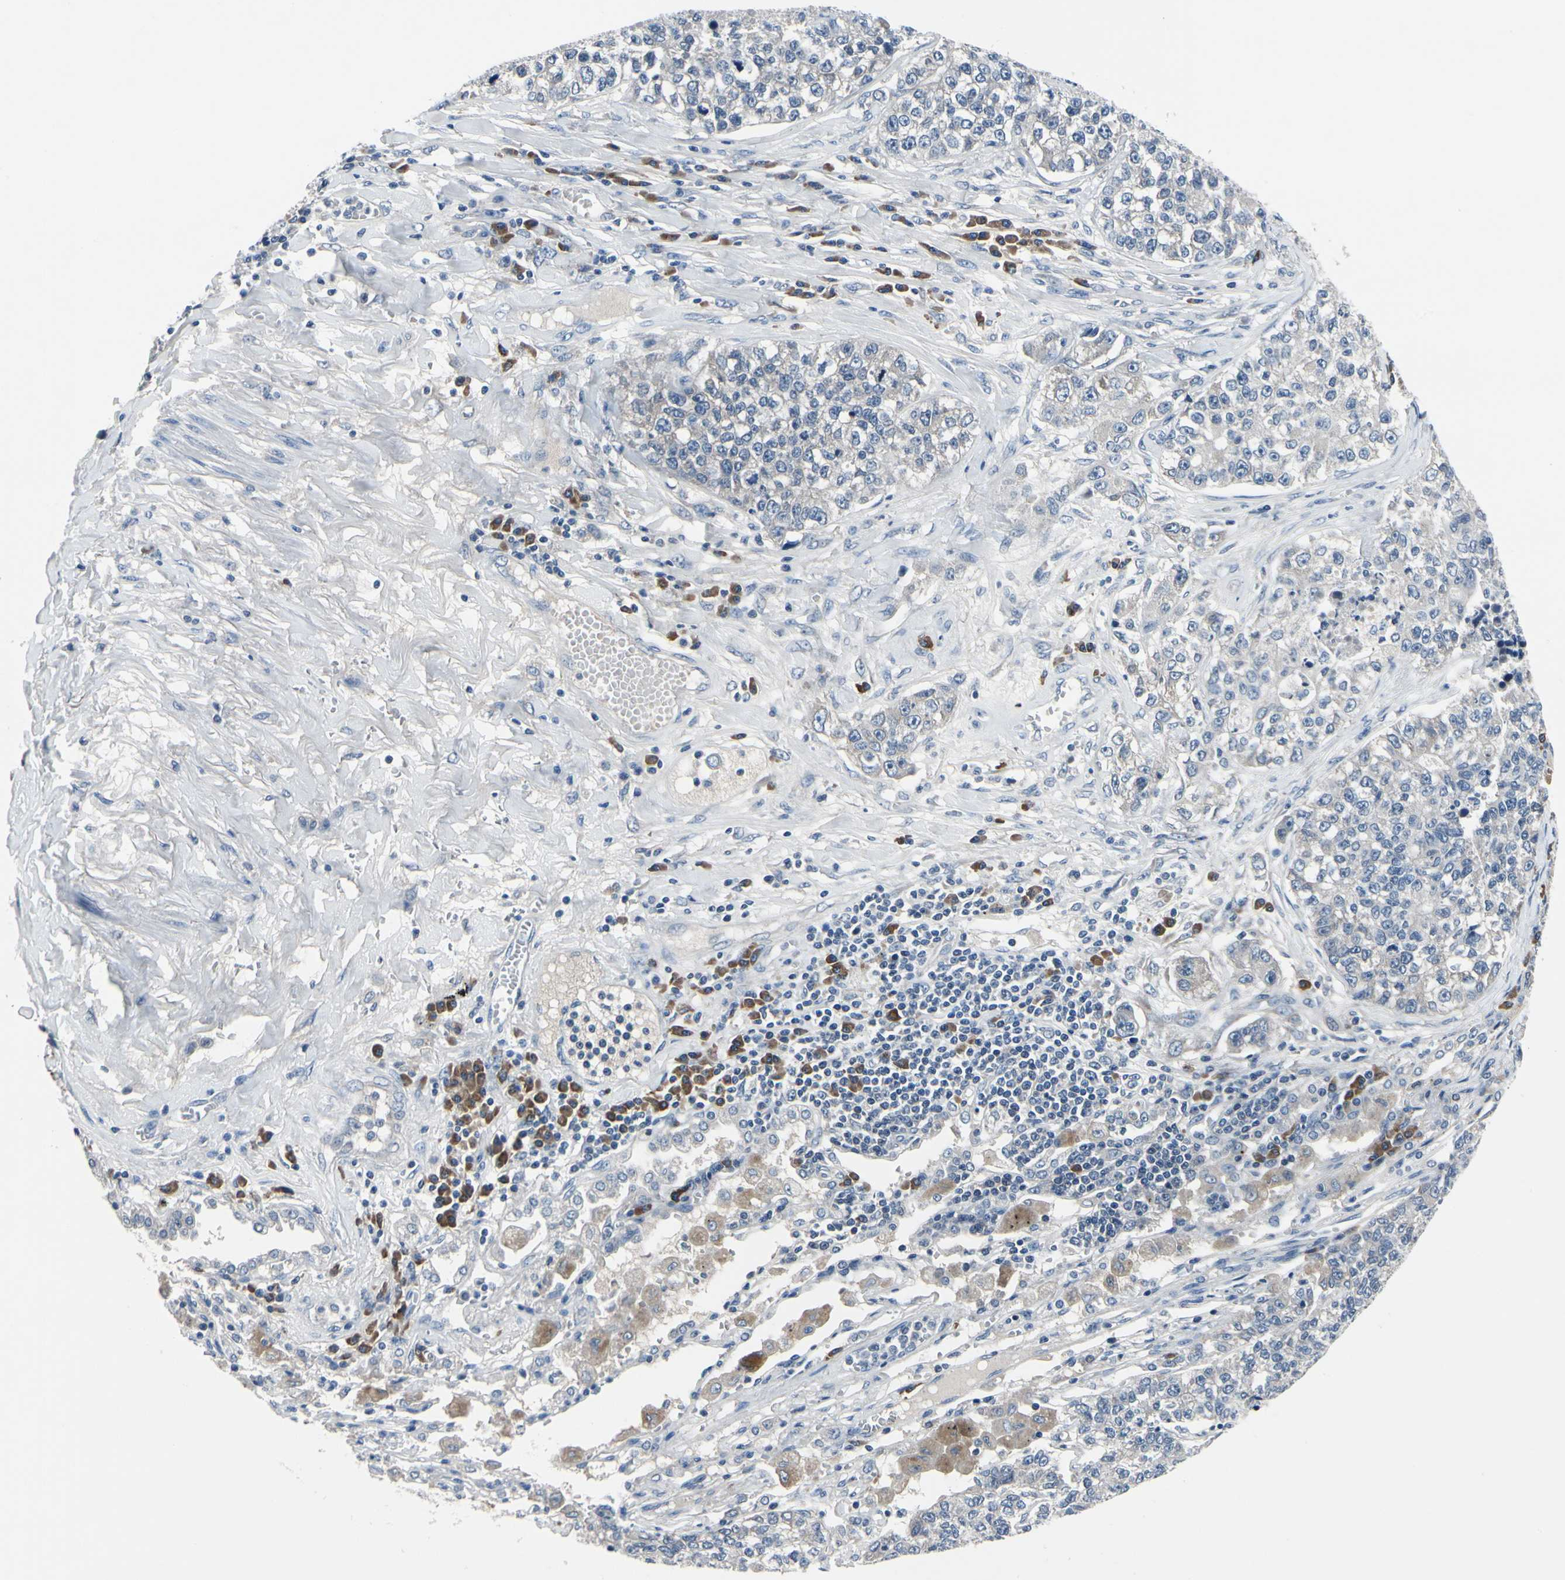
{"staining": {"intensity": "negative", "quantity": "none", "location": "none"}, "tissue": "lung cancer", "cell_type": "Tumor cells", "image_type": "cancer", "snomed": [{"axis": "morphology", "description": "Adenocarcinoma, NOS"}, {"axis": "topography", "description": "Lung"}], "caption": "Lung cancer was stained to show a protein in brown. There is no significant expression in tumor cells.", "gene": "SELENOK", "patient": {"sex": "male", "age": 49}}